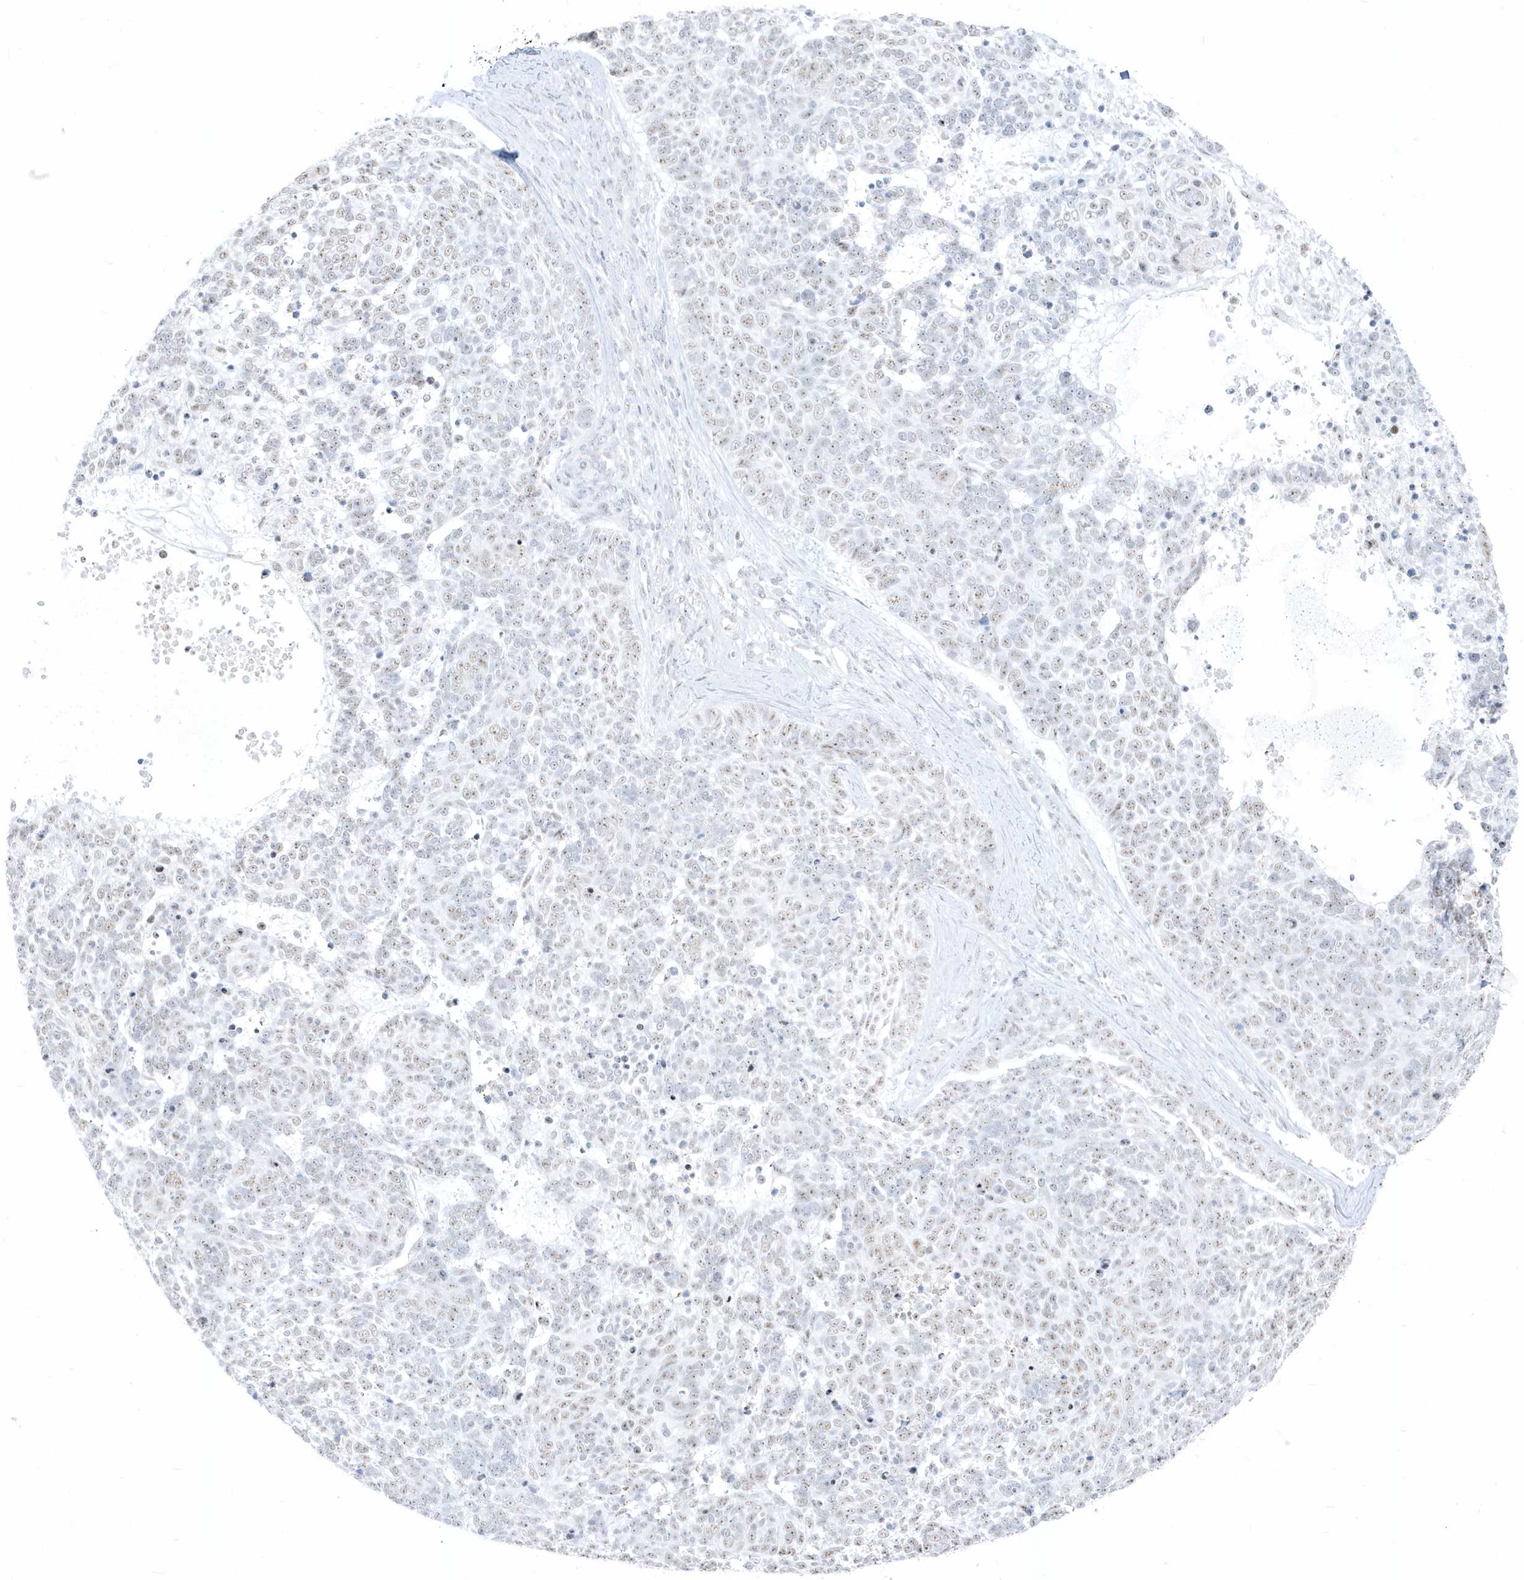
{"staining": {"intensity": "weak", "quantity": ">75%", "location": "nuclear"}, "tissue": "skin cancer", "cell_type": "Tumor cells", "image_type": "cancer", "snomed": [{"axis": "morphology", "description": "Basal cell carcinoma"}, {"axis": "topography", "description": "Skin"}], "caption": "Skin cancer stained for a protein (brown) reveals weak nuclear positive positivity in about >75% of tumor cells.", "gene": "PLEKHN1", "patient": {"sex": "female", "age": 81}}